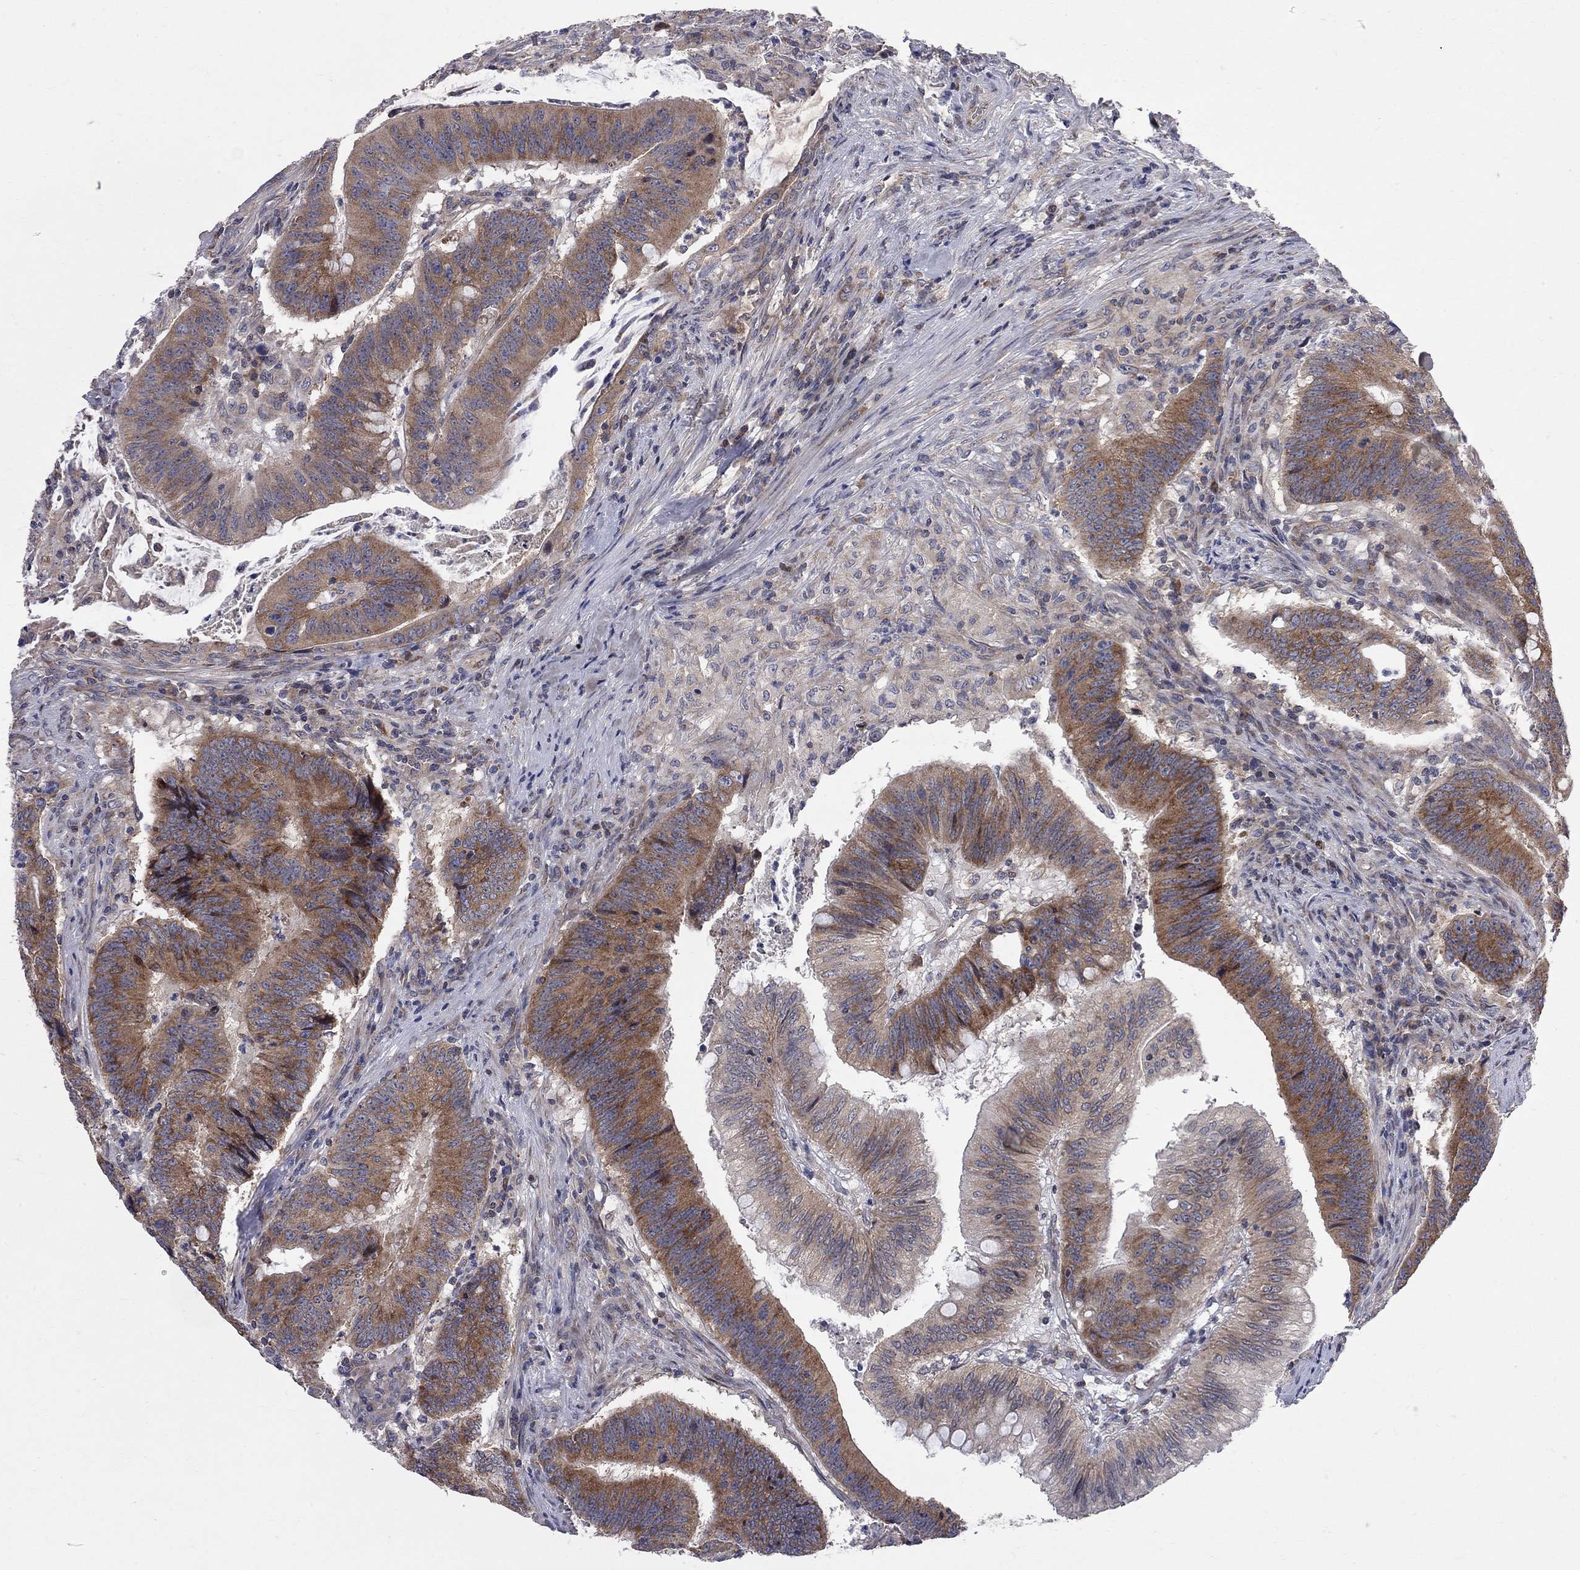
{"staining": {"intensity": "strong", "quantity": ">75%", "location": "cytoplasmic/membranous"}, "tissue": "colorectal cancer", "cell_type": "Tumor cells", "image_type": "cancer", "snomed": [{"axis": "morphology", "description": "Adenocarcinoma, NOS"}, {"axis": "topography", "description": "Colon"}], "caption": "Immunohistochemistry (IHC) micrograph of neoplastic tissue: colorectal cancer (adenocarcinoma) stained using immunohistochemistry (IHC) exhibits high levels of strong protein expression localized specifically in the cytoplasmic/membranous of tumor cells, appearing as a cytoplasmic/membranous brown color.", "gene": "CNOT11", "patient": {"sex": "female", "age": 87}}